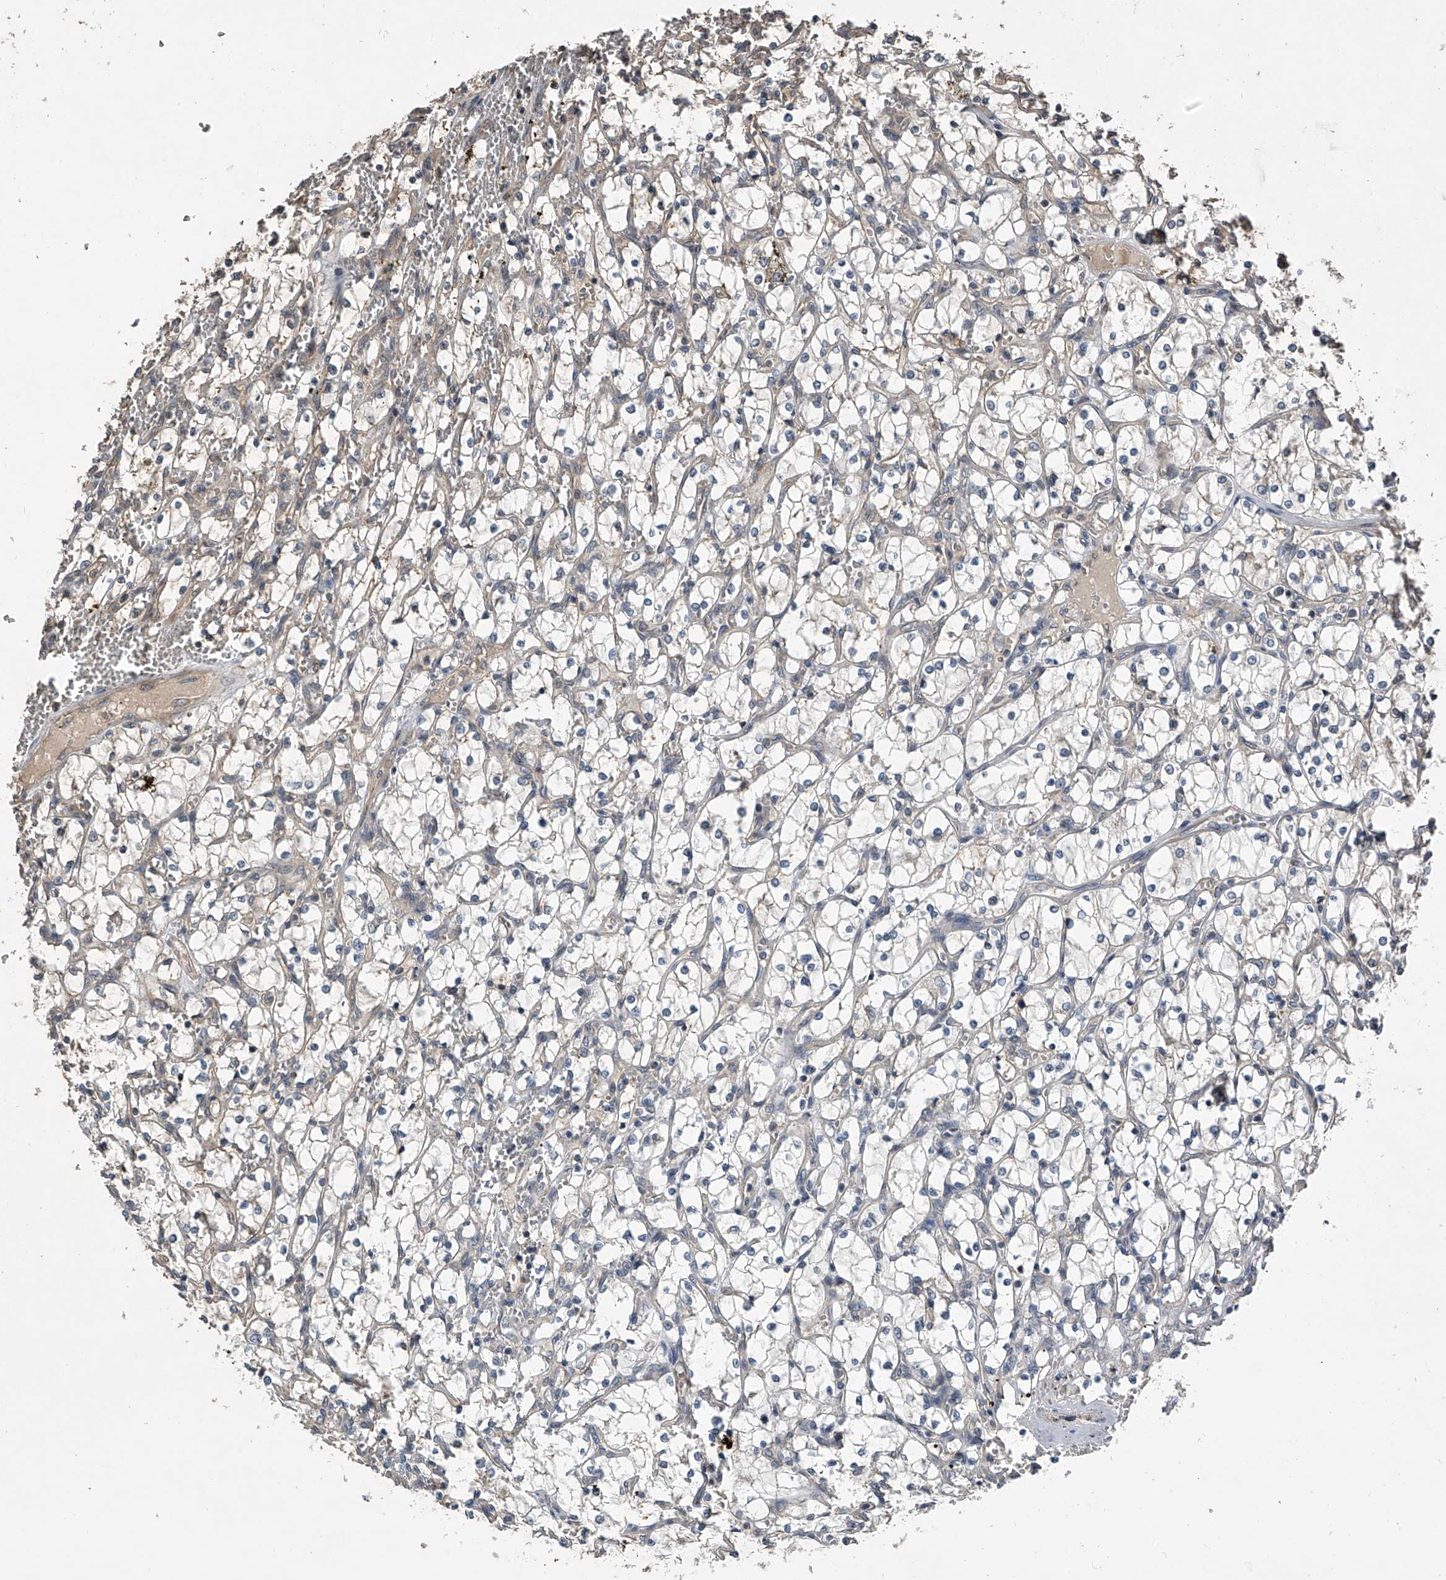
{"staining": {"intensity": "negative", "quantity": "none", "location": "none"}, "tissue": "renal cancer", "cell_type": "Tumor cells", "image_type": "cancer", "snomed": [{"axis": "morphology", "description": "Adenocarcinoma, NOS"}, {"axis": "topography", "description": "Kidney"}], "caption": "Tumor cells are negative for brown protein staining in renal cancer. (Stains: DAB (3,3'-diaminobenzidine) immunohistochemistry (IHC) with hematoxylin counter stain, Microscopy: brightfield microscopy at high magnification).", "gene": "NFS1", "patient": {"sex": "female", "age": 69}}